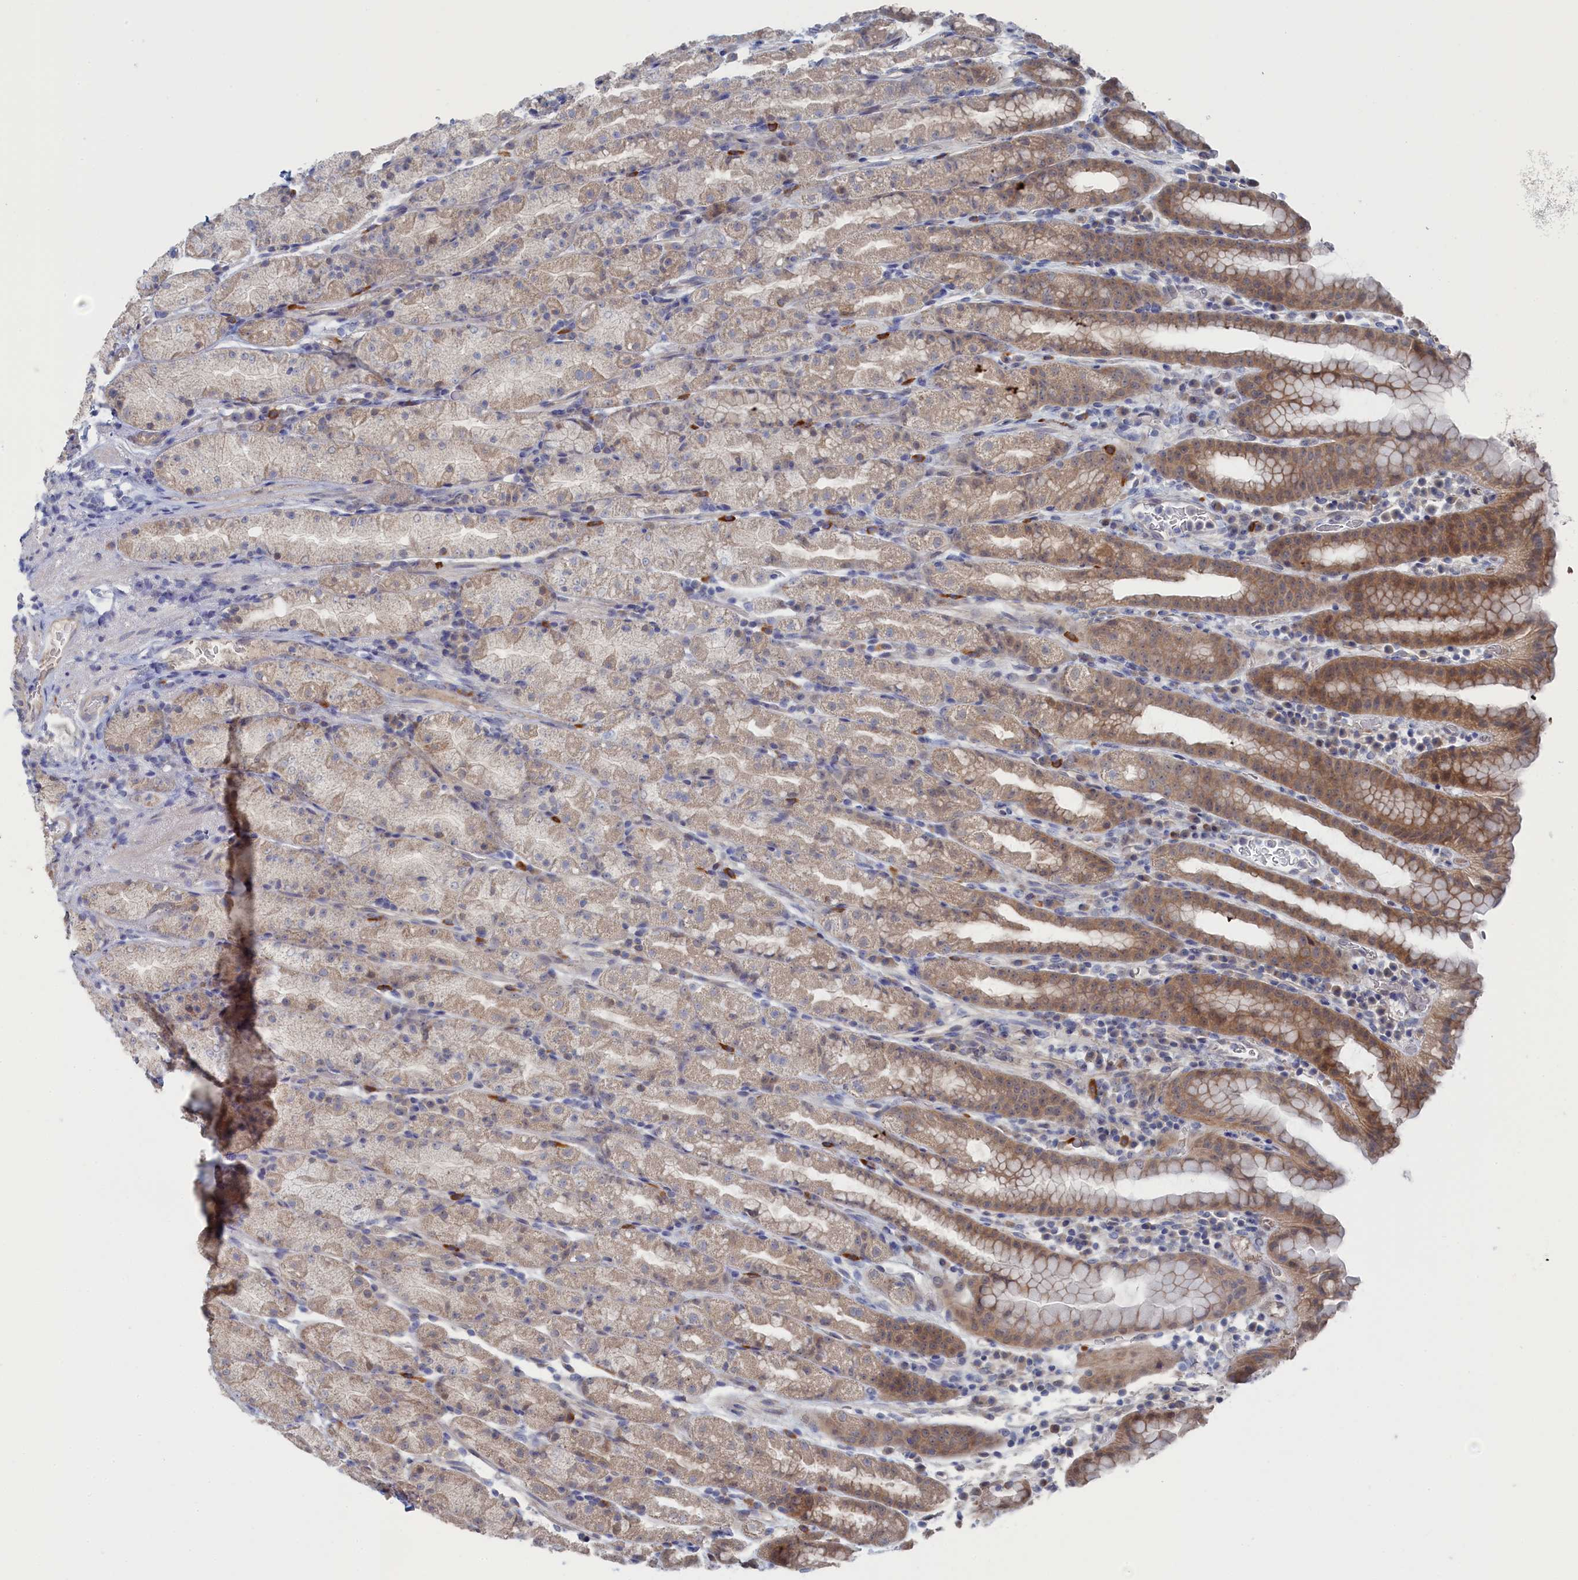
{"staining": {"intensity": "moderate", "quantity": "<25%", "location": "cytoplasmic/membranous"}, "tissue": "stomach", "cell_type": "Glandular cells", "image_type": "normal", "snomed": [{"axis": "morphology", "description": "Normal tissue, NOS"}, {"axis": "topography", "description": "Stomach, upper"}, {"axis": "topography", "description": "Stomach, lower"}, {"axis": "topography", "description": "Small intestine"}], "caption": "The histopathology image shows staining of normal stomach, revealing moderate cytoplasmic/membranous protein staining (brown color) within glandular cells. (IHC, brightfield microscopy, high magnification).", "gene": "IRGQ", "patient": {"sex": "male", "age": 68}}